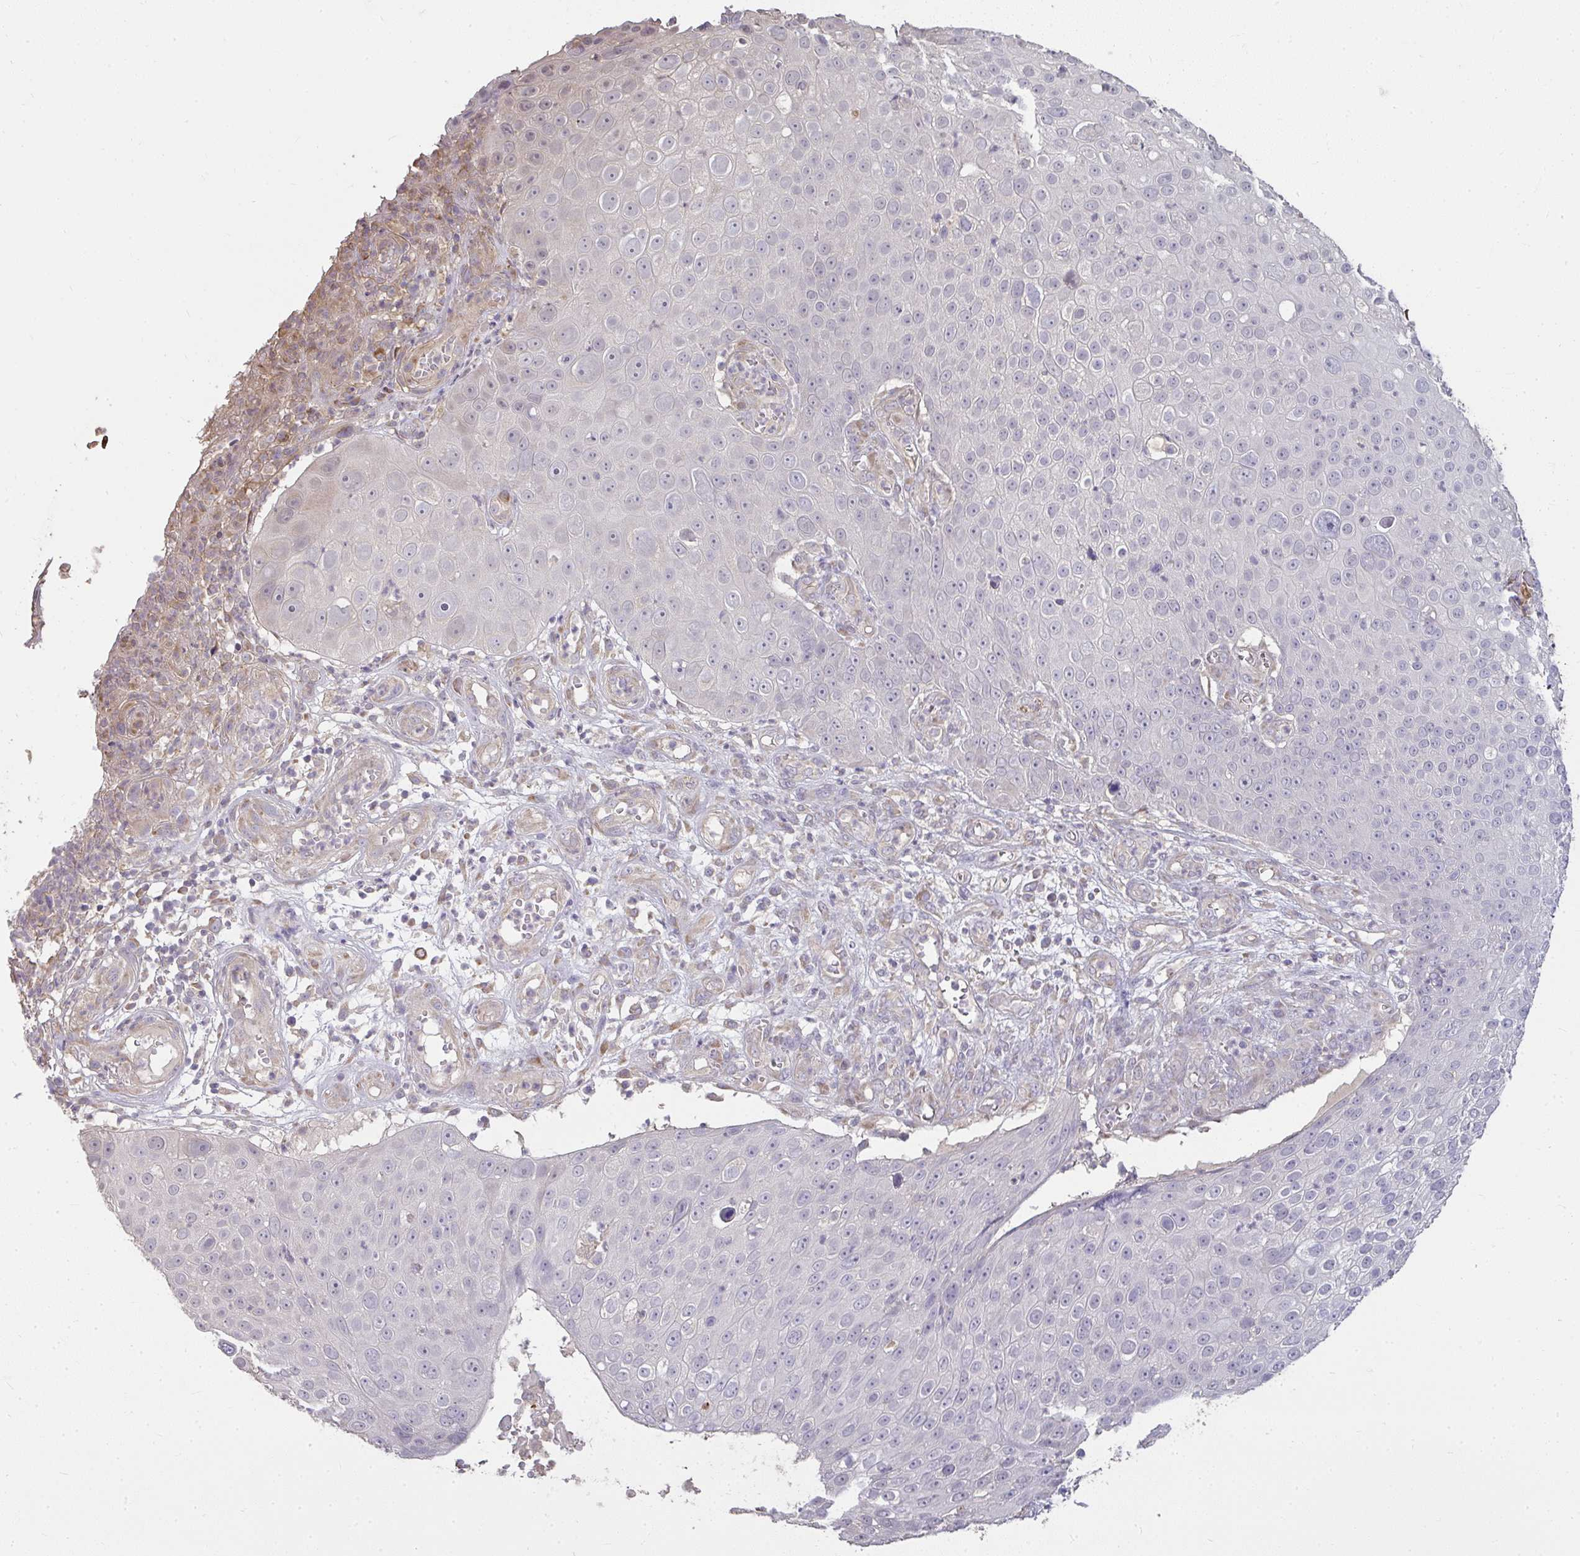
{"staining": {"intensity": "negative", "quantity": "none", "location": "none"}, "tissue": "skin cancer", "cell_type": "Tumor cells", "image_type": "cancer", "snomed": [{"axis": "morphology", "description": "Squamous cell carcinoma, NOS"}, {"axis": "topography", "description": "Skin"}], "caption": "There is no significant staining in tumor cells of squamous cell carcinoma (skin).", "gene": "BRINP3", "patient": {"sex": "male", "age": 71}}